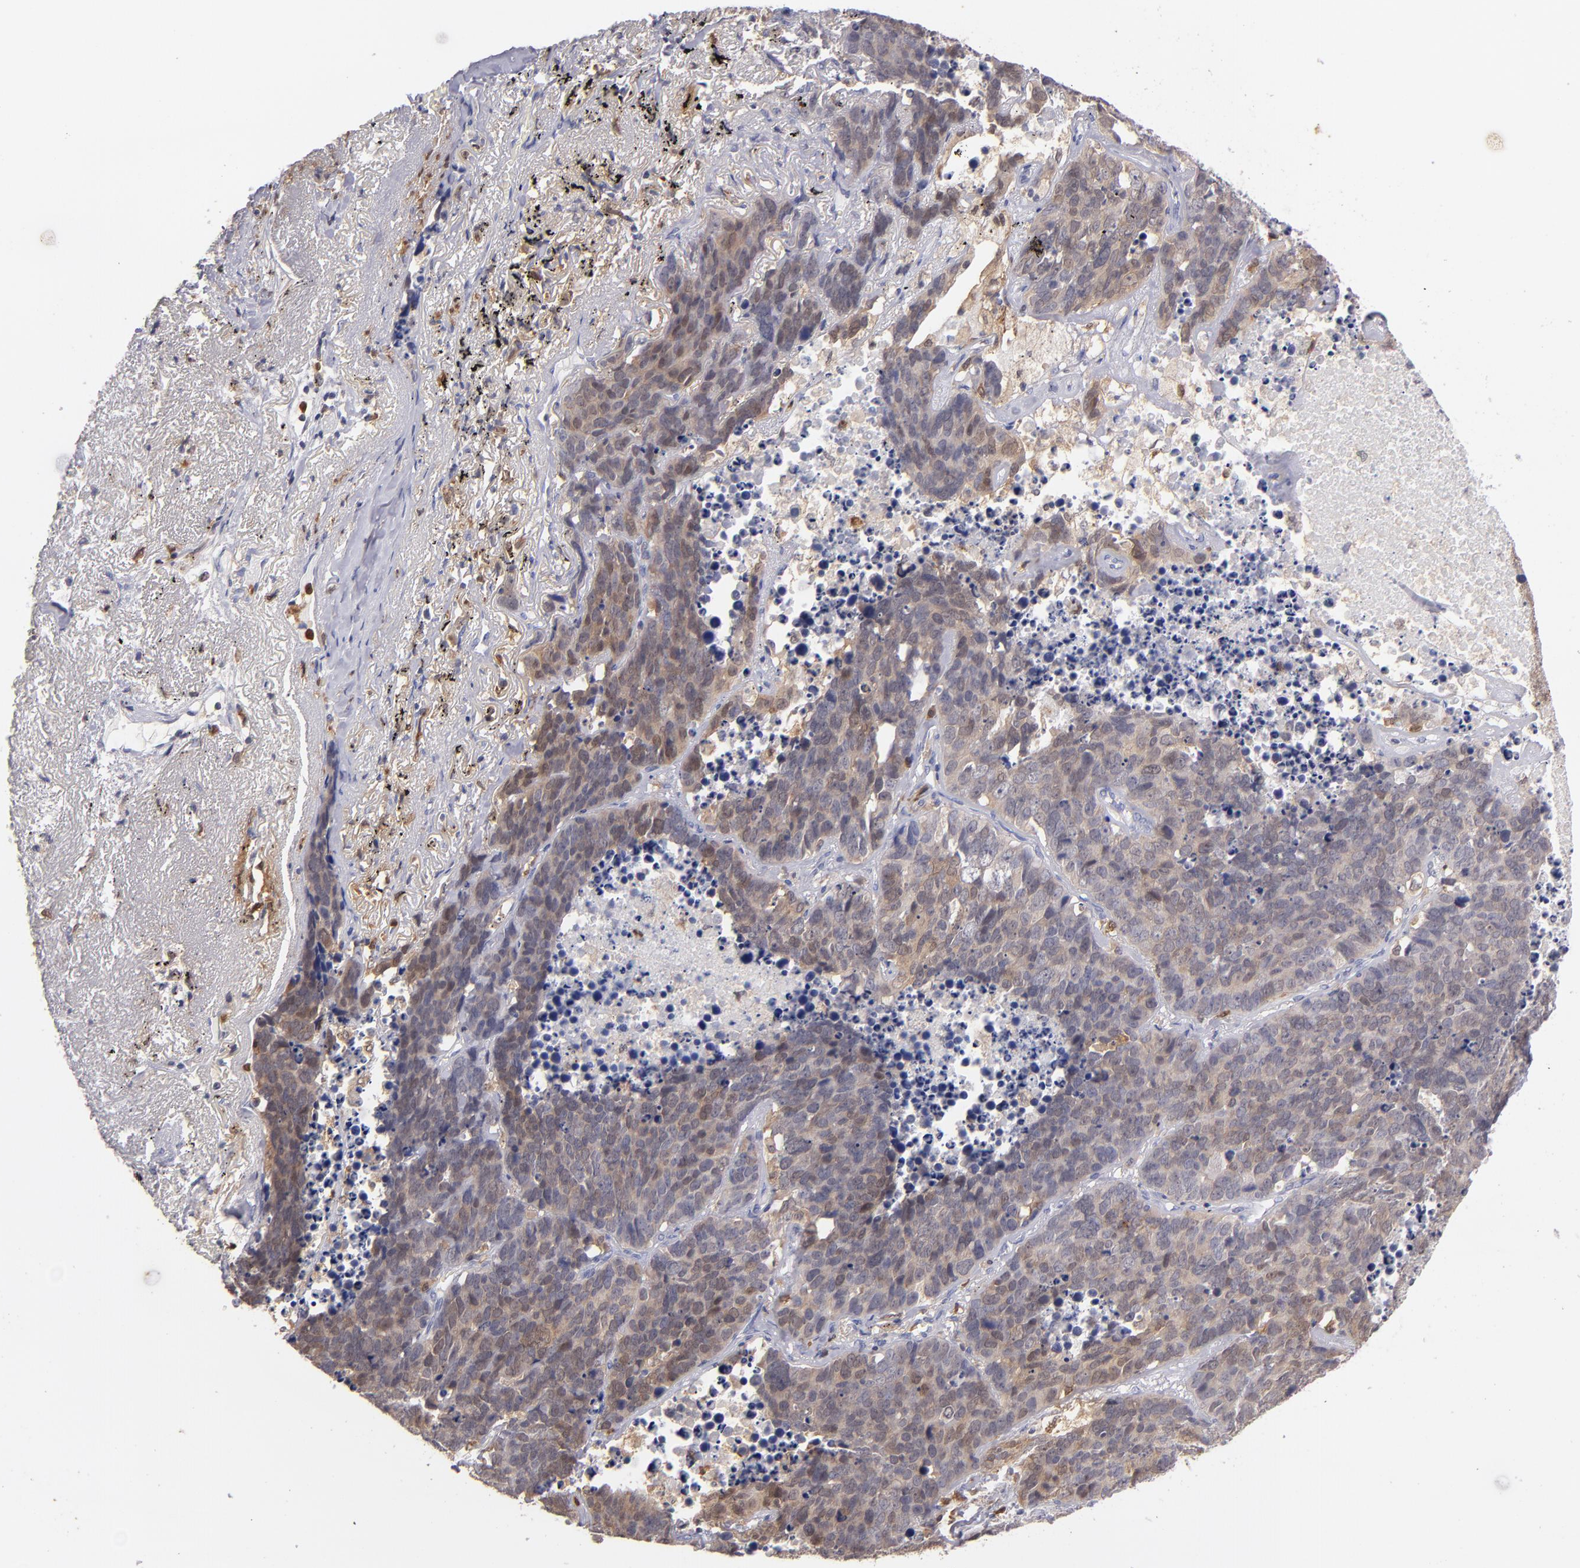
{"staining": {"intensity": "moderate", "quantity": "25%-75%", "location": "cytoplasmic/membranous"}, "tissue": "lung cancer", "cell_type": "Tumor cells", "image_type": "cancer", "snomed": [{"axis": "morphology", "description": "Carcinoid, malignant, NOS"}, {"axis": "topography", "description": "Lung"}], "caption": "Brown immunohistochemical staining in lung malignant carcinoid reveals moderate cytoplasmic/membranous positivity in about 25%-75% of tumor cells.", "gene": "PRKCD", "patient": {"sex": "male", "age": 60}}